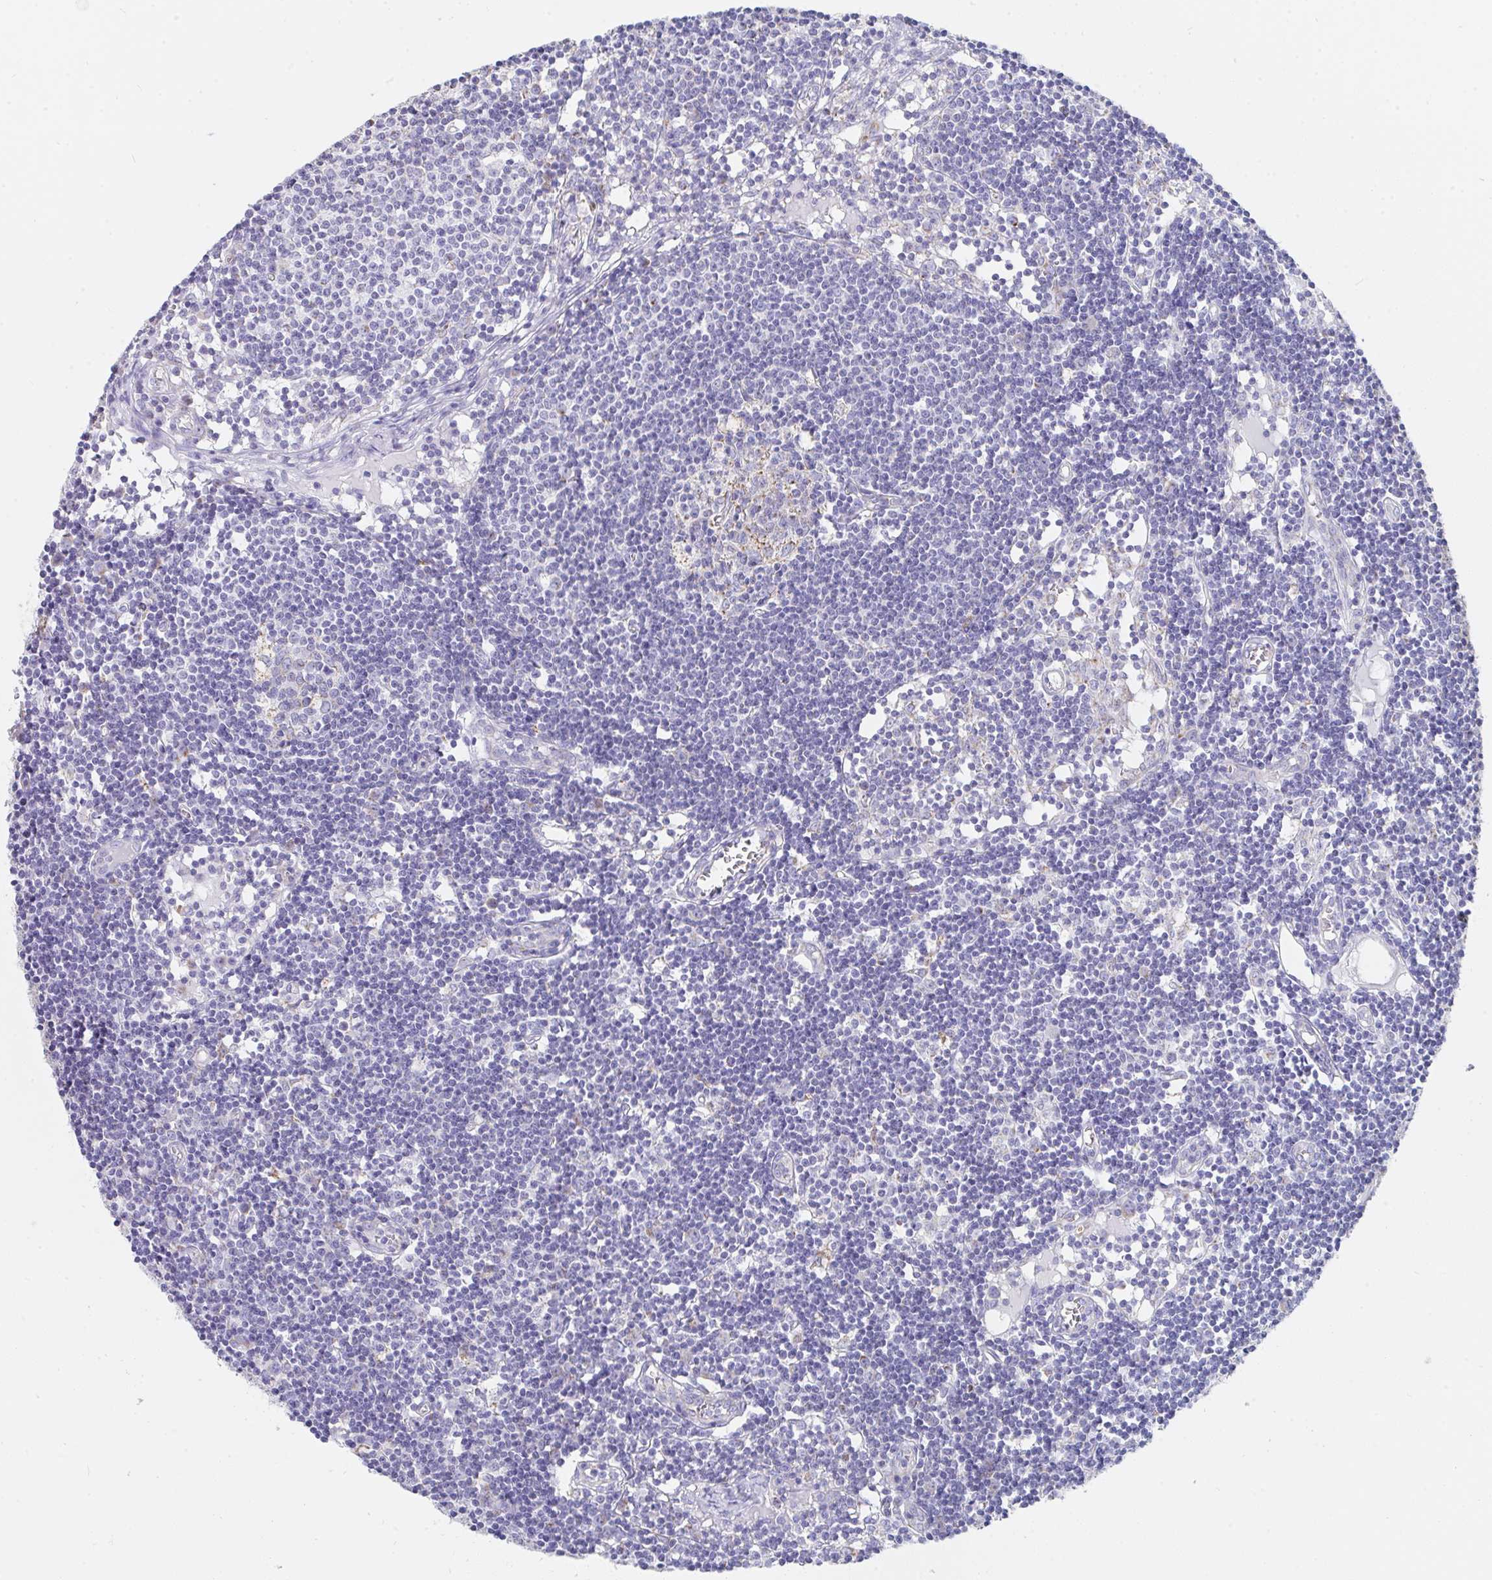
{"staining": {"intensity": "moderate", "quantity": "<25%", "location": "cytoplasmic/membranous"}, "tissue": "lymph node", "cell_type": "Germinal center cells", "image_type": "normal", "snomed": [{"axis": "morphology", "description": "Normal tissue, NOS"}, {"axis": "topography", "description": "Lymph node"}], "caption": "Protein expression analysis of unremarkable human lymph node reveals moderate cytoplasmic/membranous expression in about <25% of germinal center cells. The protein of interest is shown in brown color, while the nuclei are stained blue.", "gene": "AIFM1", "patient": {"sex": "female", "age": 11}}